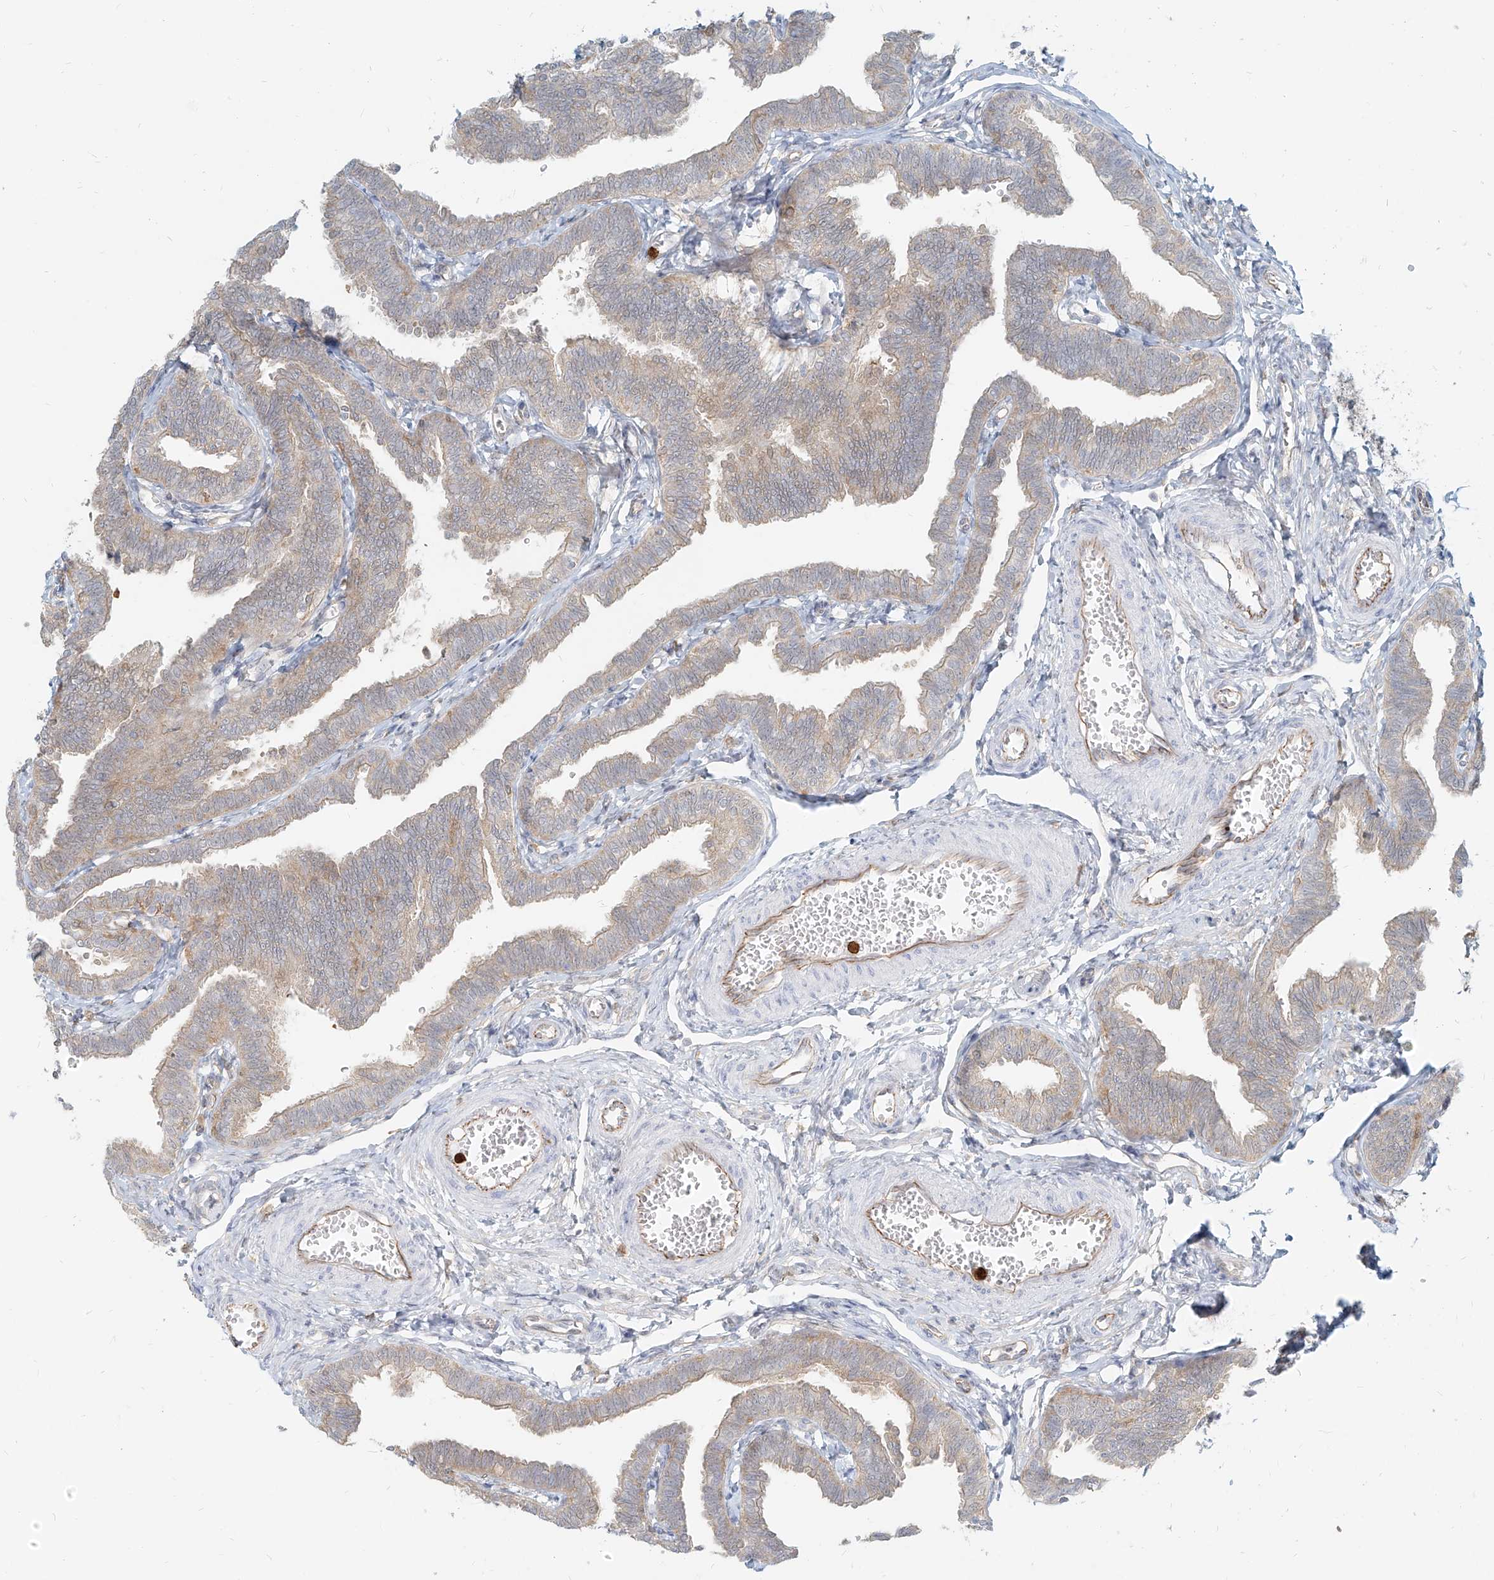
{"staining": {"intensity": "weak", "quantity": "25%-75%", "location": "cytoplasmic/membranous"}, "tissue": "fallopian tube", "cell_type": "Glandular cells", "image_type": "normal", "snomed": [{"axis": "morphology", "description": "Normal tissue, NOS"}, {"axis": "topography", "description": "Fallopian tube"}, {"axis": "topography", "description": "Ovary"}], "caption": "A low amount of weak cytoplasmic/membranous staining is seen in approximately 25%-75% of glandular cells in unremarkable fallopian tube.", "gene": "PGD", "patient": {"sex": "female", "age": 23}}